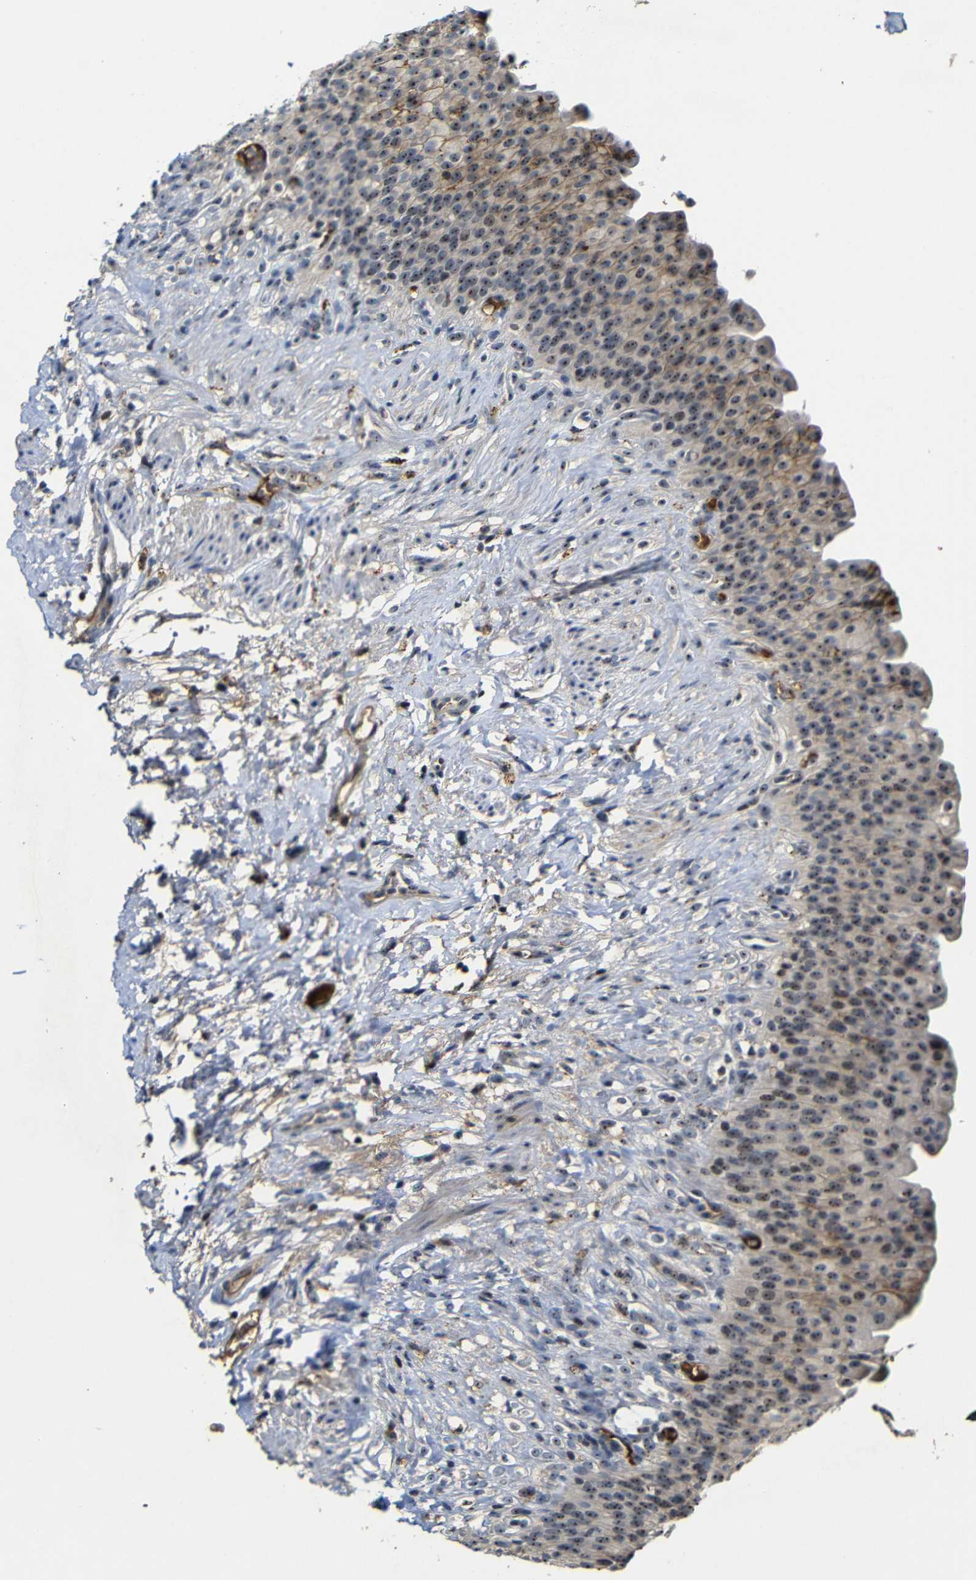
{"staining": {"intensity": "moderate", "quantity": ">75%", "location": "cytoplasmic/membranous,nuclear"}, "tissue": "urinary bladder", "cell_type": "Urothelial cells", "image_type": "normal", "snomed": [{"axis": "morphology", "description": "Normal tissue, NOS"}, {"axis": "topography", "description": "Urinary bladder"}], "caption": "Immunohistochemistry (IHC) histopathology image of benign urinary bladder: urinary bladder stained using immunohistochemistry (IHC) displays medium levels of moderate protein expression localized specifically in the cytoplasmic/membranous,nuclear of urothelial cells, appearing as a cytoplasmic/membranous,nuclear brown color.", "gene": "MYC", "patient": {"sex": "female", "age": 79}}